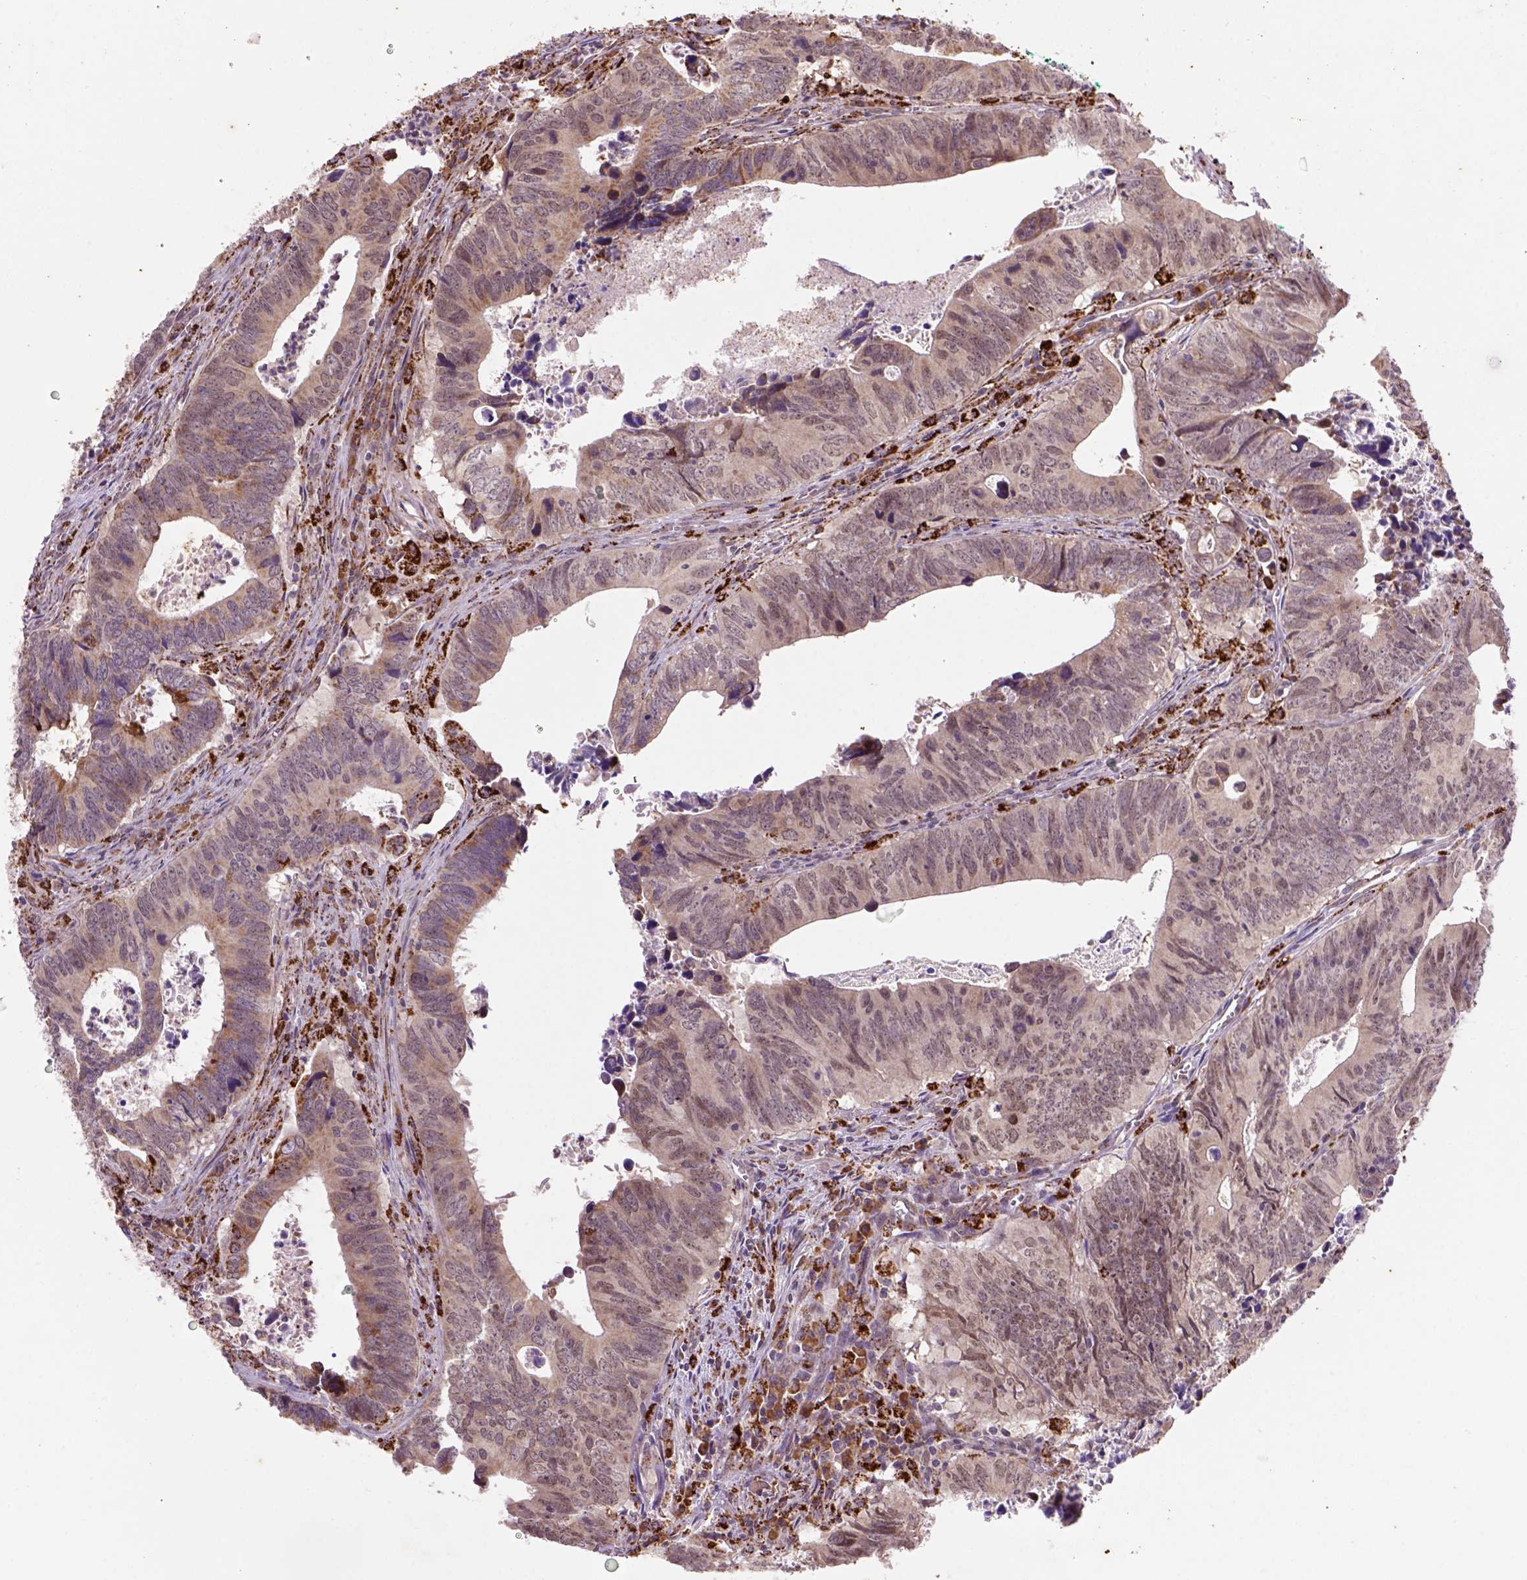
{"staining": {"intensity": "moderate", "quantity": "25%-75%", "location": "cytoplasmic/membranous"}, "tissue": "colorectal cancer", "cell_type": "Tumor cells", "image_type": "cancer", "snomed": [{"axis": "morphology", "description": "Adenocarcinoma, NOS"}, {"axis": "topography", "description": "Colon"}], "caption": "A photomicrograph of colorectal adenocarcinoma stained for a protein exhibits moderate cytoplasmic/membranous brown staining in tumor cells.", "gene": "FZD7", "patient": {"sex": "female", "age": 82}}